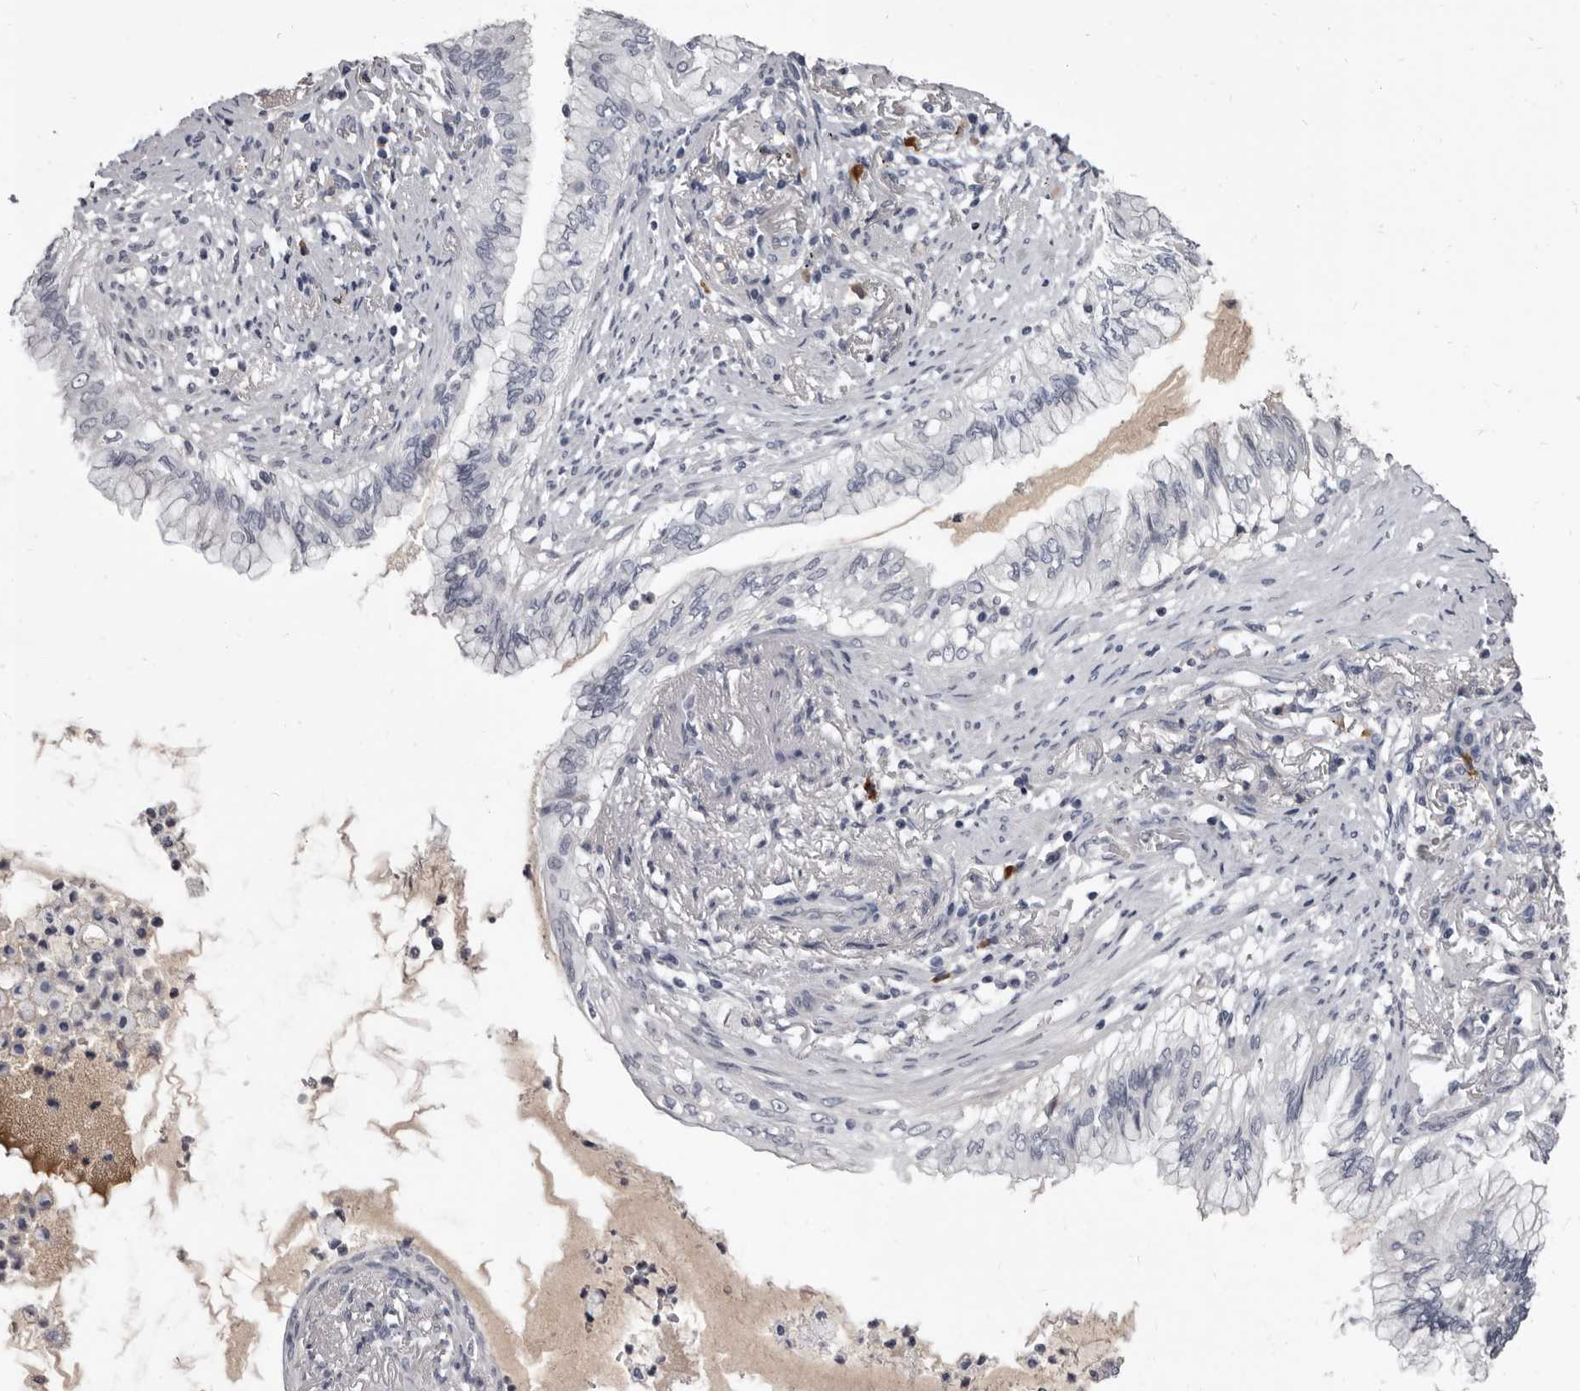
{"staining": {"intensity": "negative", "quantity": "none", "location": "none"}, "tissue": "lung cancer", "cell_type": "Tumor cells", "image_type": "cancer", "snomed": [{"axis": "morphology", "description": "Adenocarcinoma, NOS"}, {"axis": "topography", "description": "Lung"}], "caption": "High magnification brightfield microscopy of lung cancer stained with DAB (3,3'-diaminobenzidine) (brown) and counterstained with hematoxylin (blue): tumor cells show no significant staining. (DAB IHC, high magnification).", "gene": "GZMH", "patient": {"sex": "female", "age": 70}}